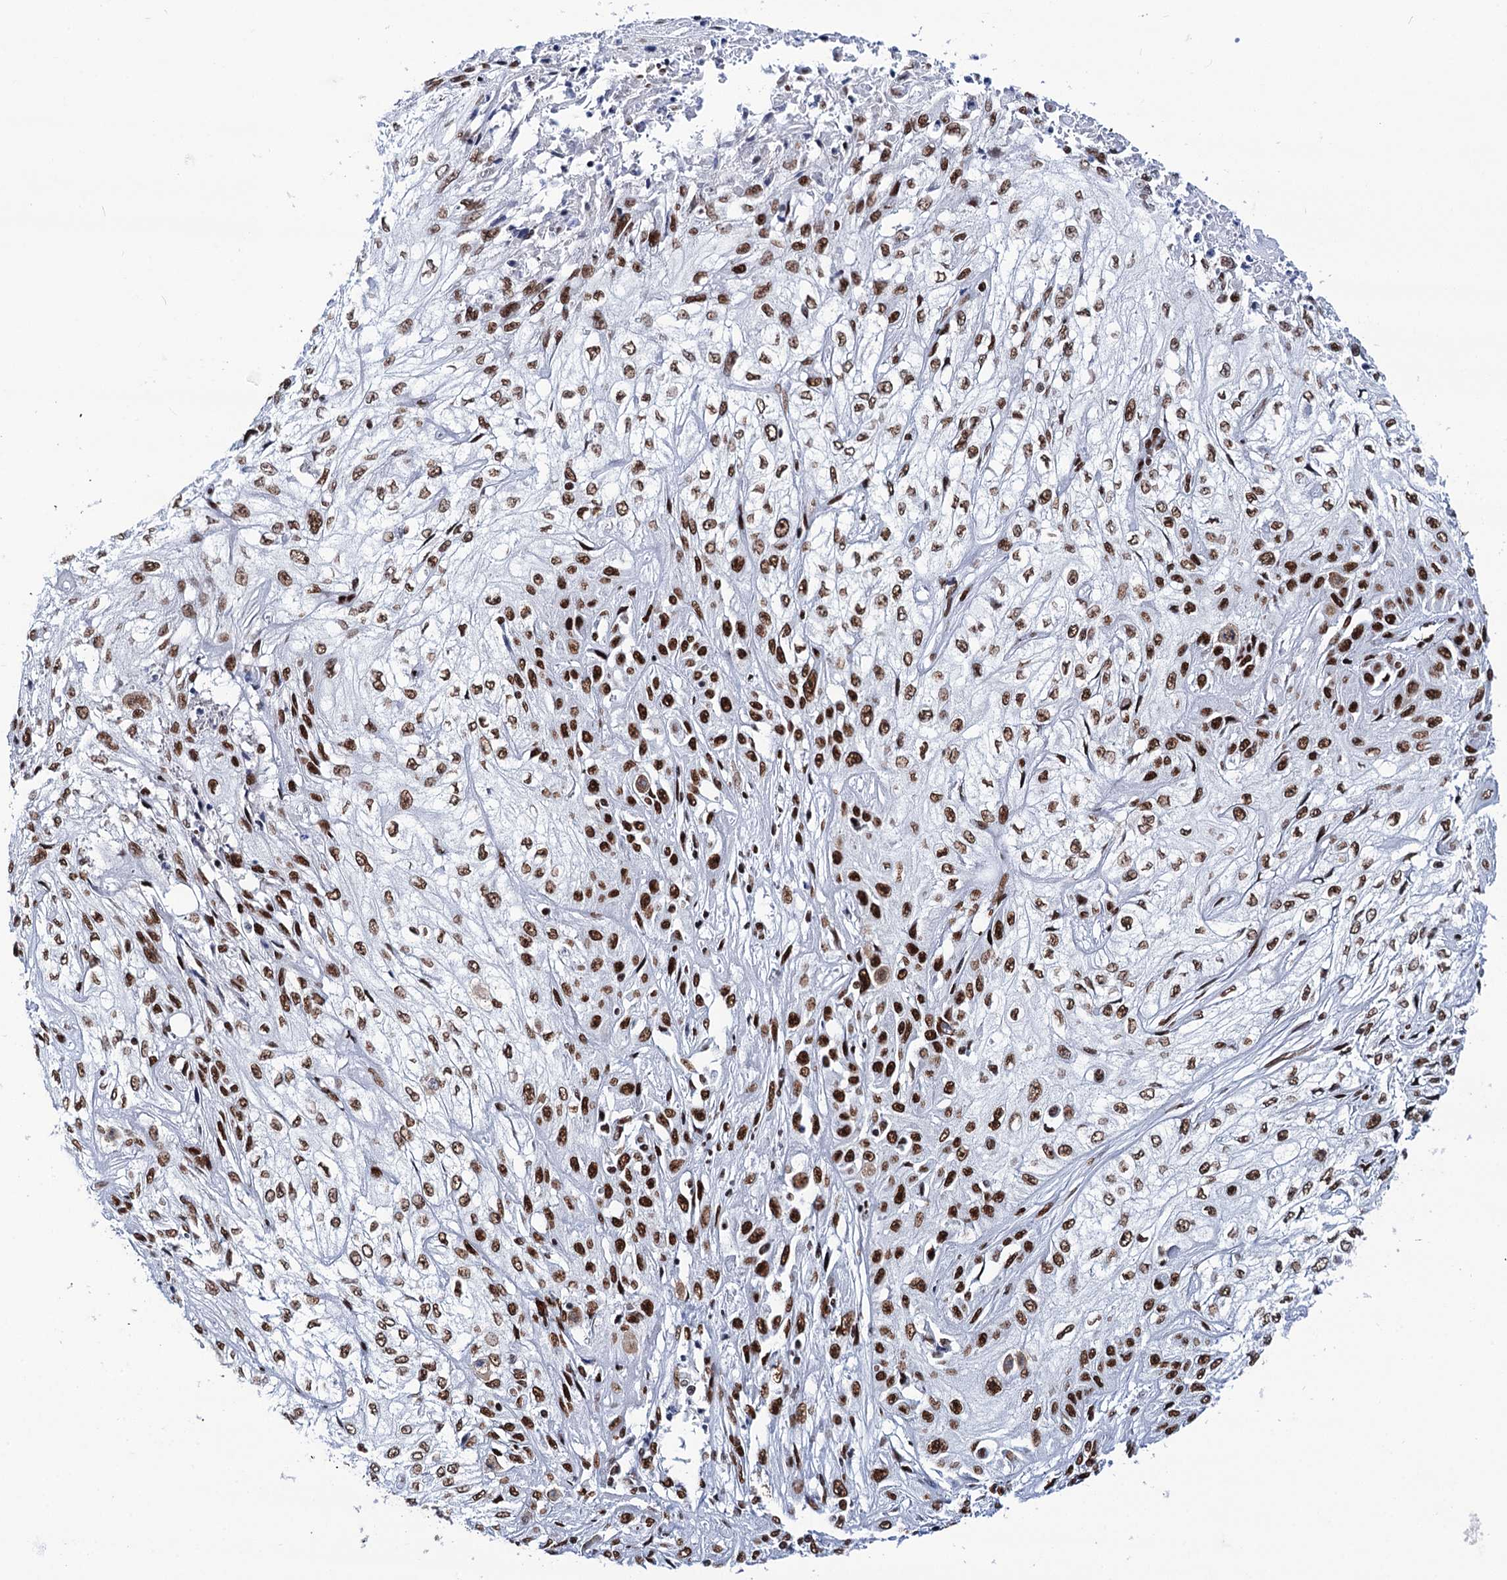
{"staining": {"intensity": "strong", "quantity": ">75%", "location": "nuclear"}, "tissue": "skin cancer", "cell_type": "Tumor cells", "image_type": "cancer", "snomed": [{"axis": "morphology", "description": "Squamous cell carcinoma, NOS"}, {"axis": "morphology", "description": "Squamous cell carcinoma, metastatic, NOS"}, {"axis": "topography", "description": "Skin"}, {"axis": "topography", "description": "Lymph node"}], "caption": "Metastatic squamous cell carcinoma (skin) stained with a protein marker displays strong staining in tumor cells.", "gene": "MATR3", "patient": {"sex": "male", "age": 75}}